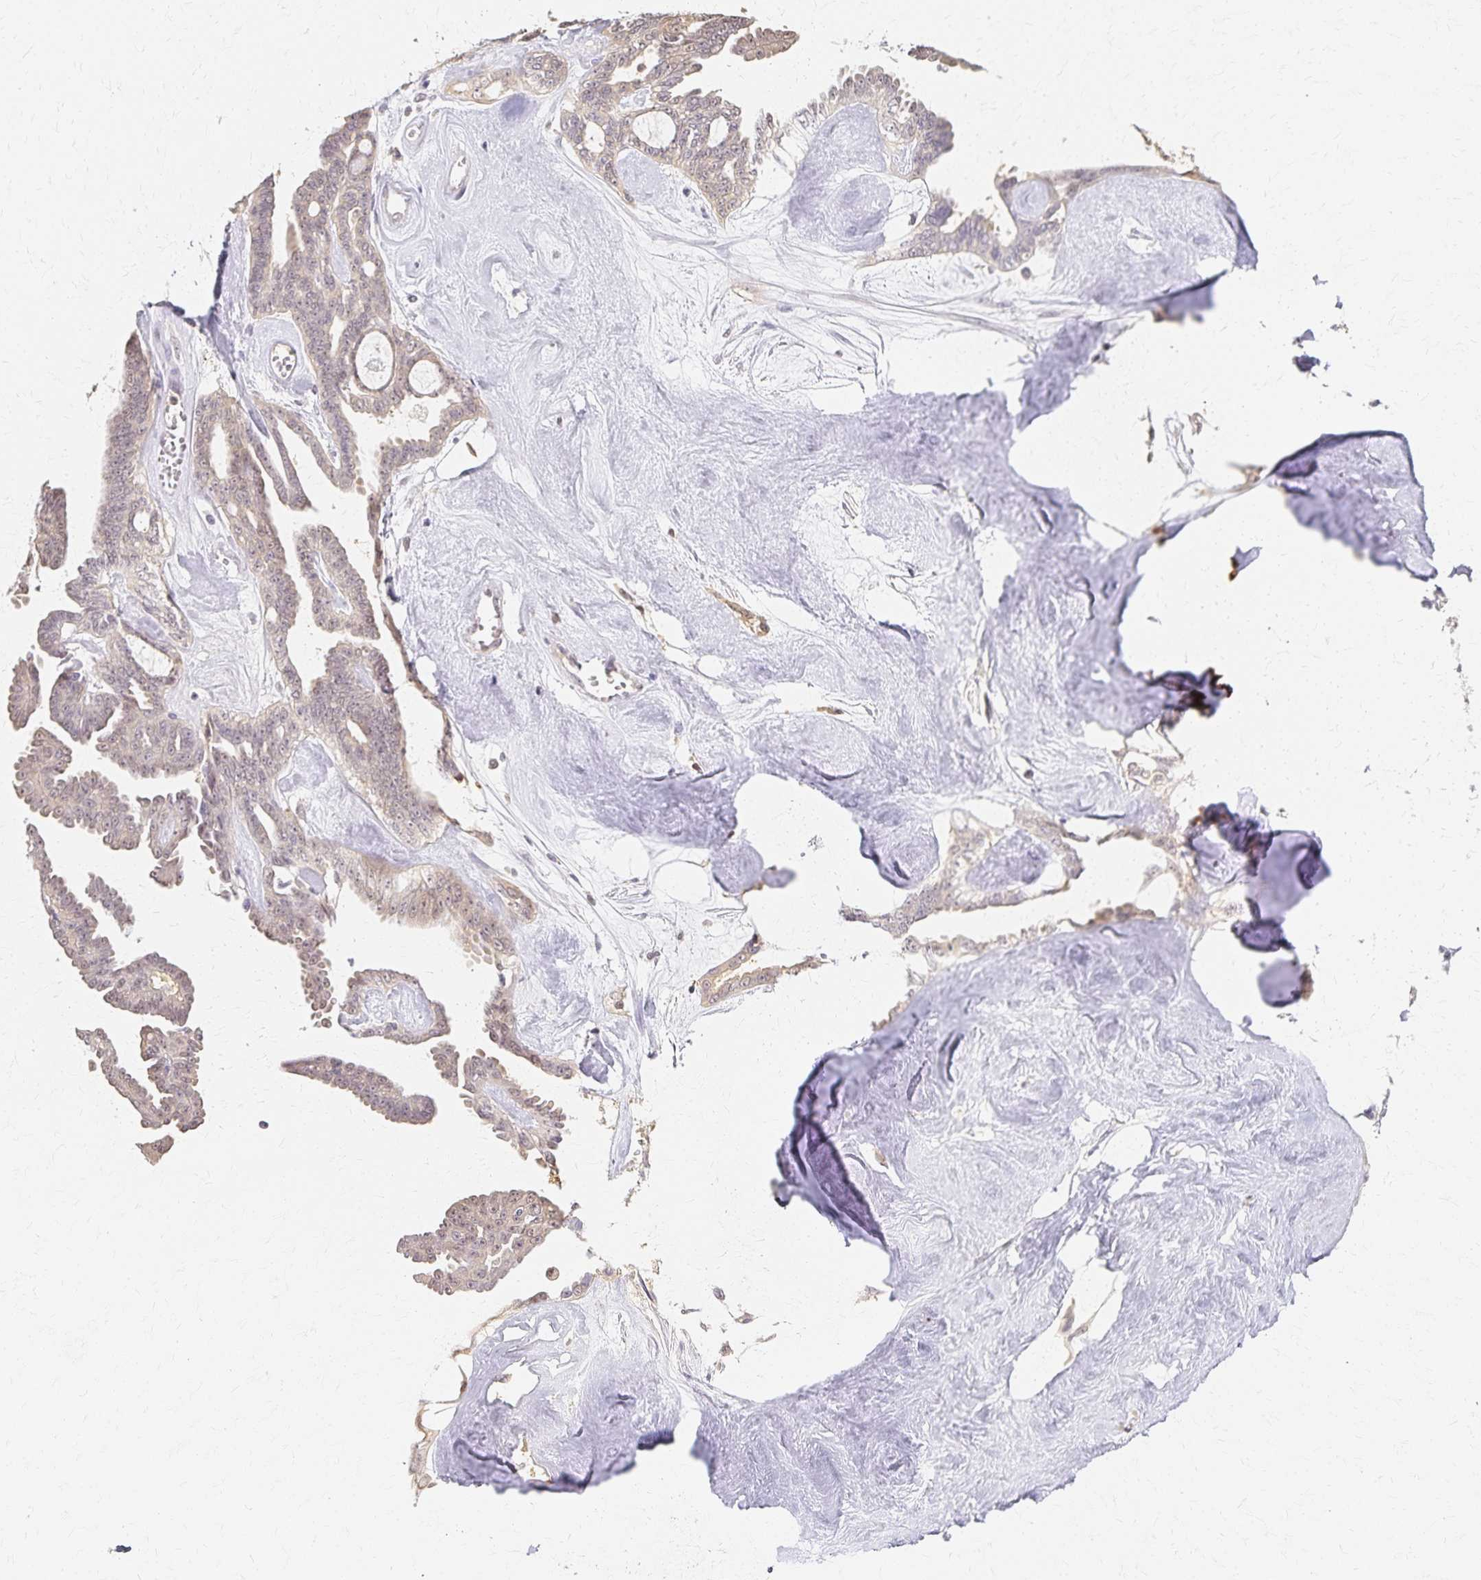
{"staining": {"intensity": "weak", "quantity": "25%-75%", "location": "cytoplasmic/membranous,nuclear"}, "tissue": "ovarian cancer", "cell_type": "Tumor cells", "image_type": "cancer", "snomed": [{"axis": "morphology", "description": "Cystadenocarcinoma, serous, NOS"}, {"axis": "topography", "description": "Ovary"}], "caption": "The image exhibits a brown stain indicating the presence of a protein in the cytoplasmic/membranous and nuclear of tumor cells in ovarian serous cystadenocarcinoma.", "gene": "AZGP1", "patient": {"sex": "female", "age": 71}}